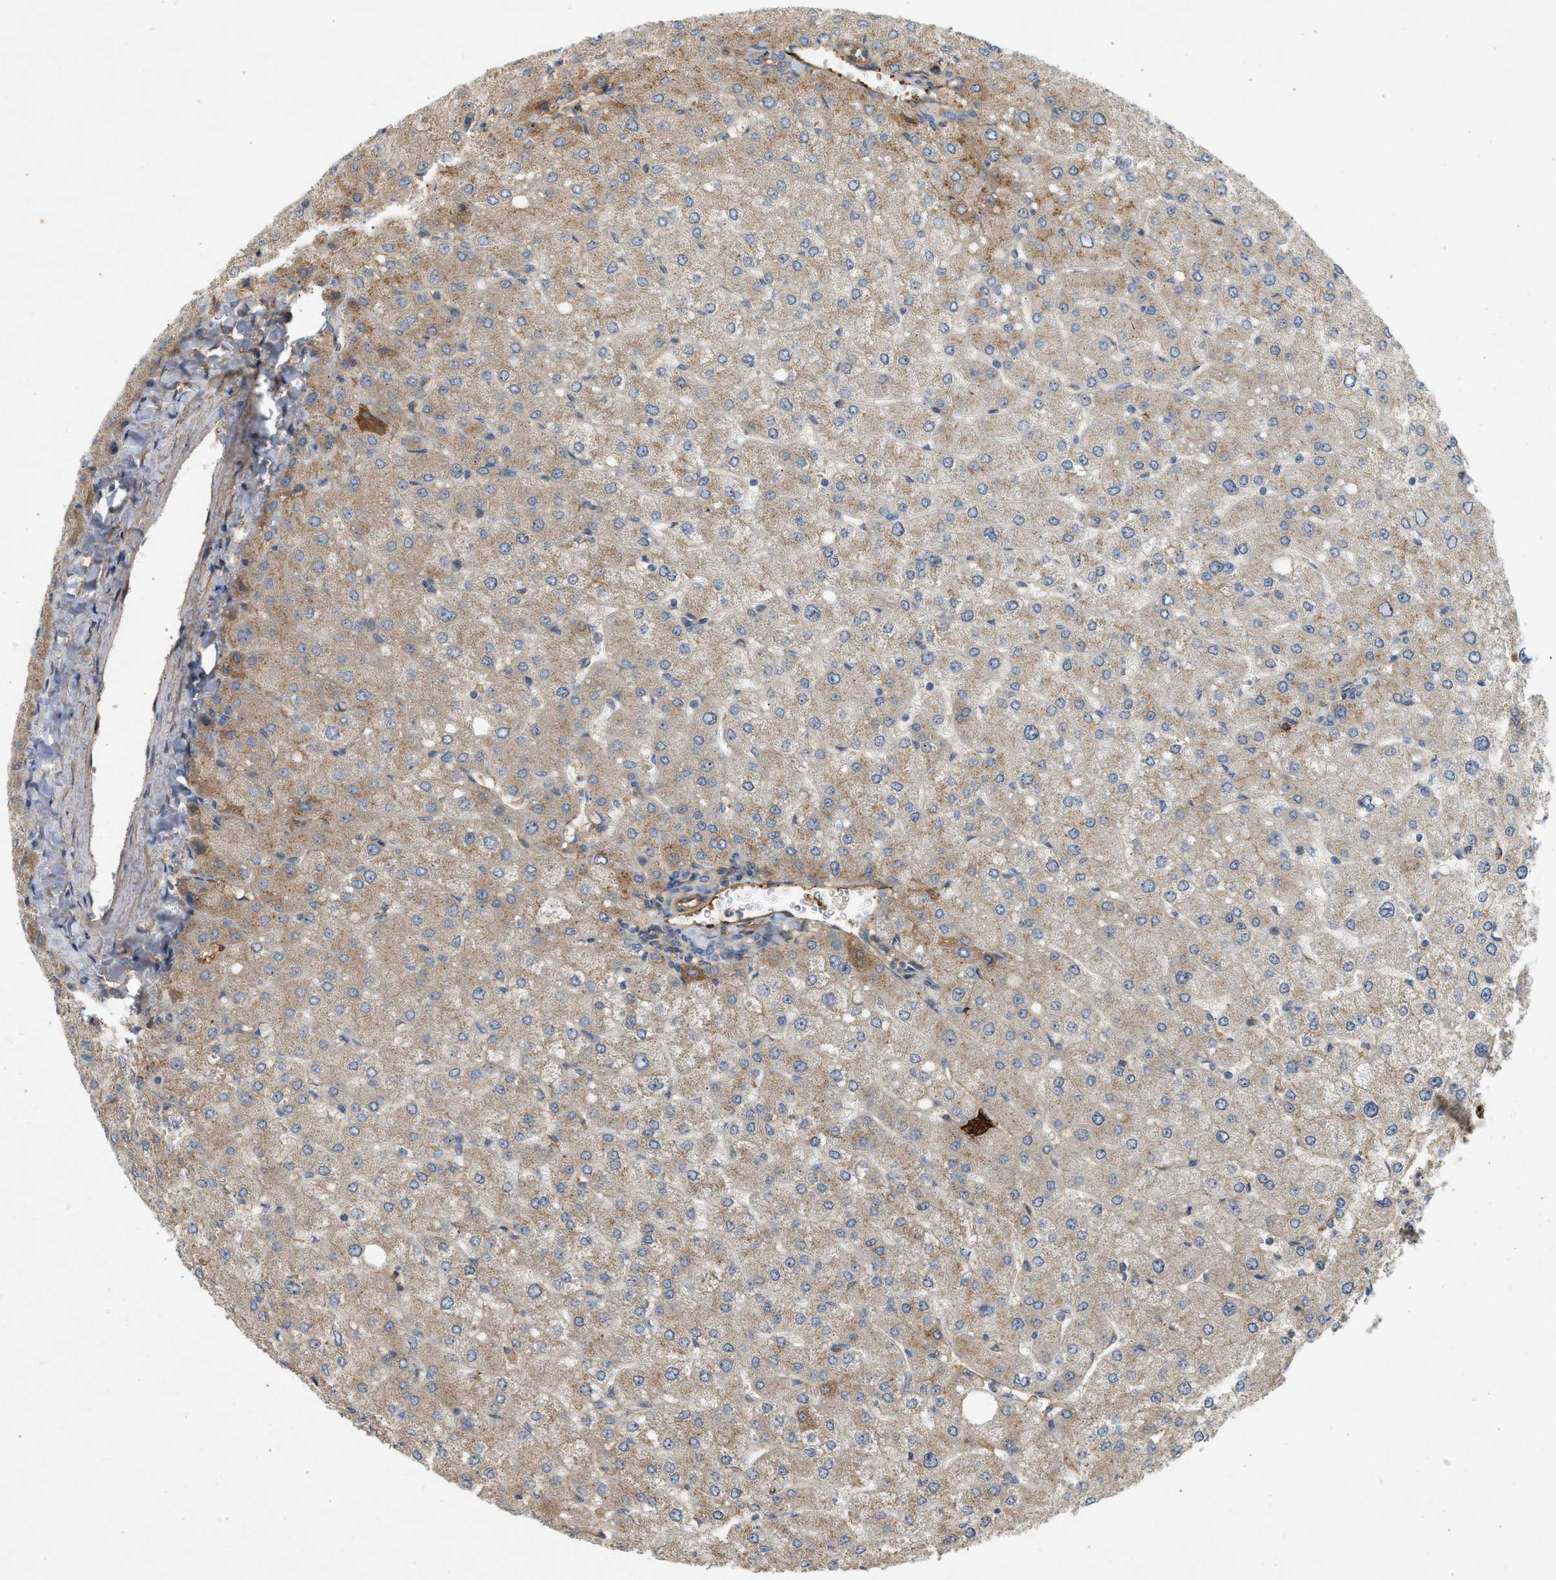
{"staining": {"intensity": "negative", "quantity": "none", "location": "none"}, "tissue": "liver", "cell_type": "Cholangiocytes", "image_type": "normal", "snomed": [{"axis": "morphology", "description": "Normal tissue, NOS"}, {"axis": "topography", "description": "Liver"}], "caption": "IHC photomicrograph of unremarkable liver: liver stained with DAB displays no significant protein positivity in cholangiocytes.", "gene": "F8", "patient": {"sex": "male", "age": 55}}